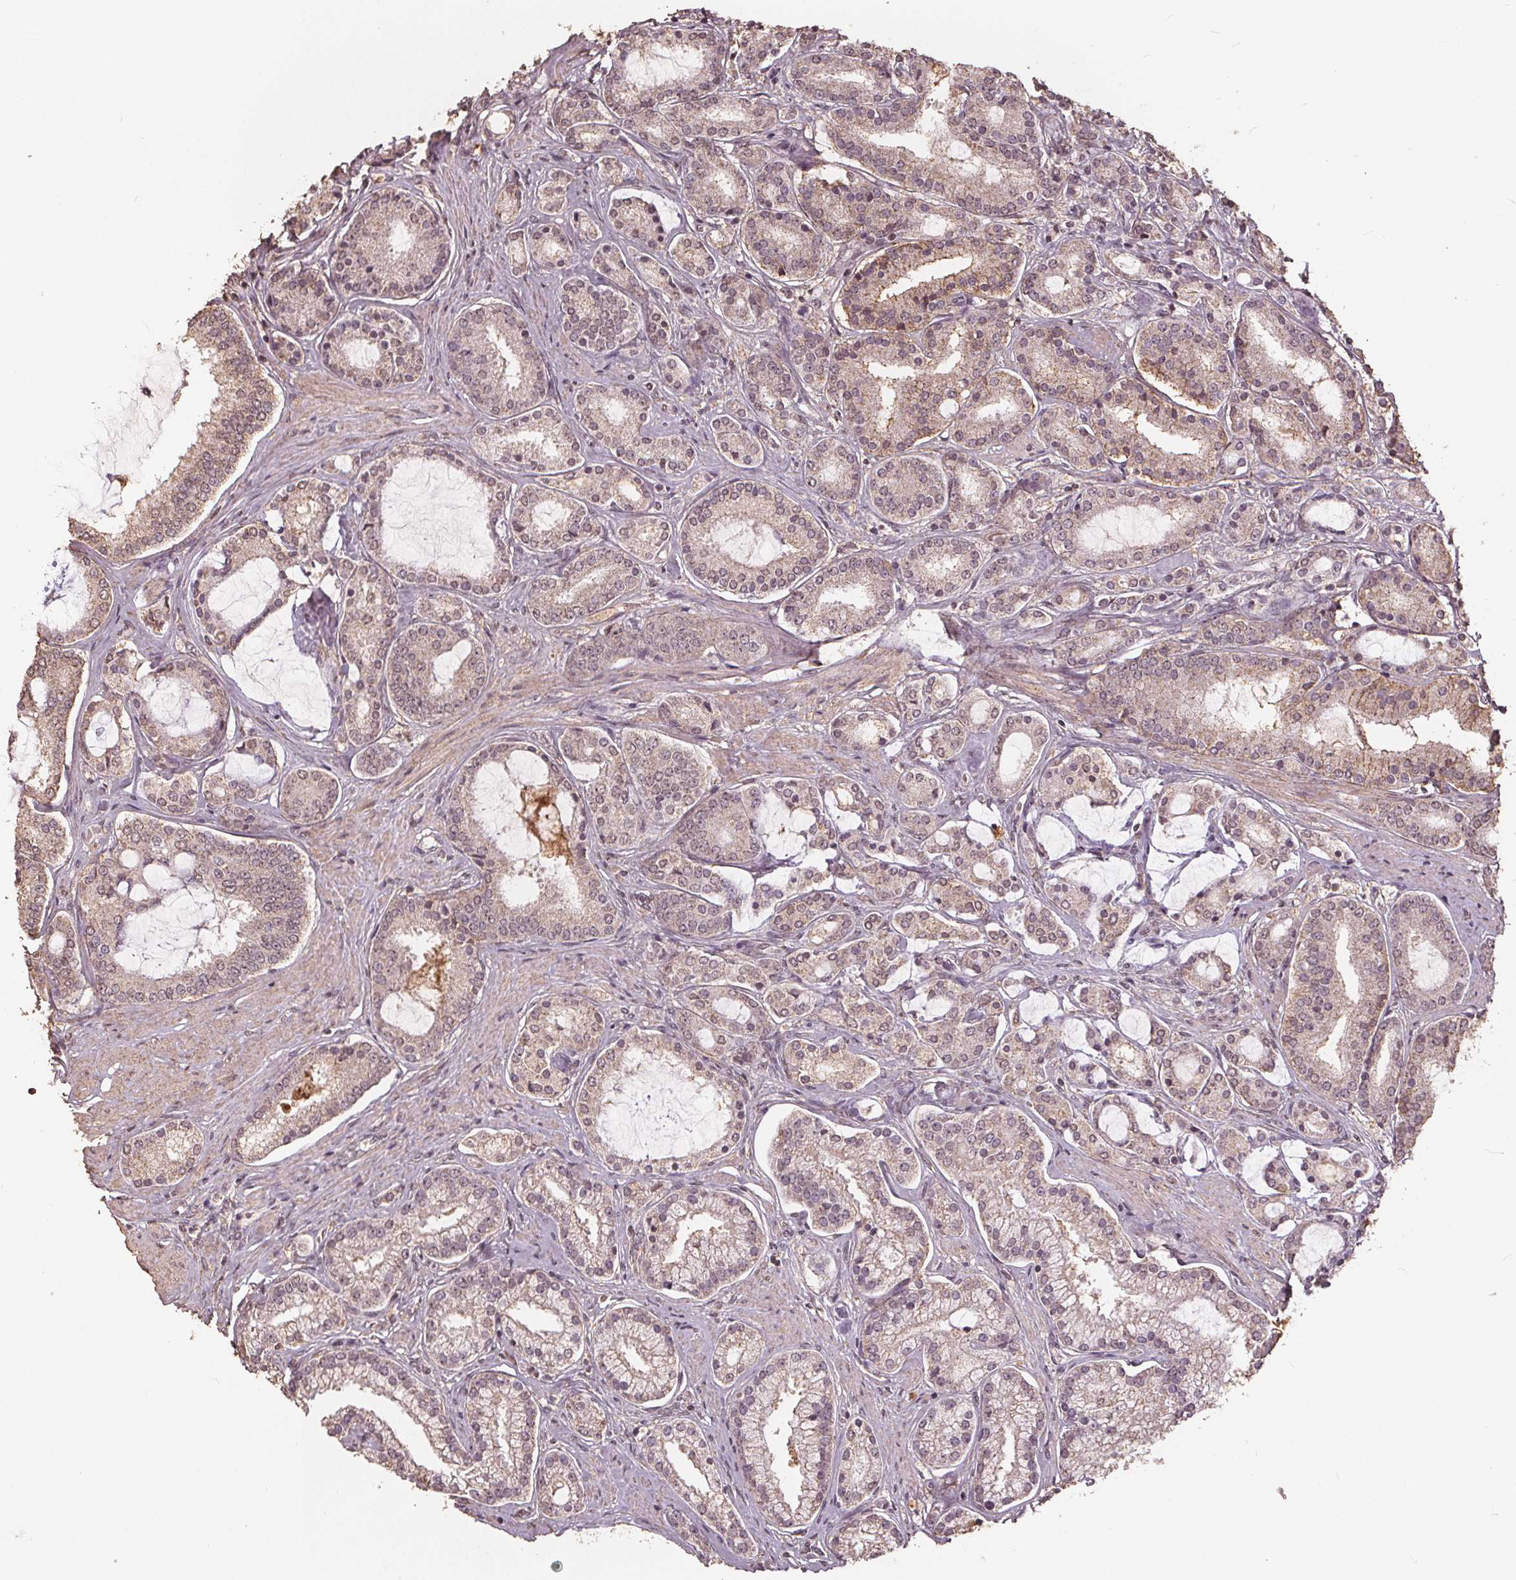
{"staining": {"intensity": "weak", "quantity": "<25%", "location": "nuclear"}, "tissue": "prostate cancer", "cell_type": "Tumor cells", "image_type": "cancer", "snomed": [{"axis": "morphology", "description": "Adenocarcinoma, High grade"}, {"axis": "topography", "description": "Prostate"}], "caption": "Immunohistochemistry of prostate cancer (adenocarcinoma (high-grade)) shows no expression in tumor cells. (Brightfield microscopy of DAB immunohistochemistry (IHC) at high magnification).", "gene": "DSG3", "patient": {"sex": "male", "age": 63}}